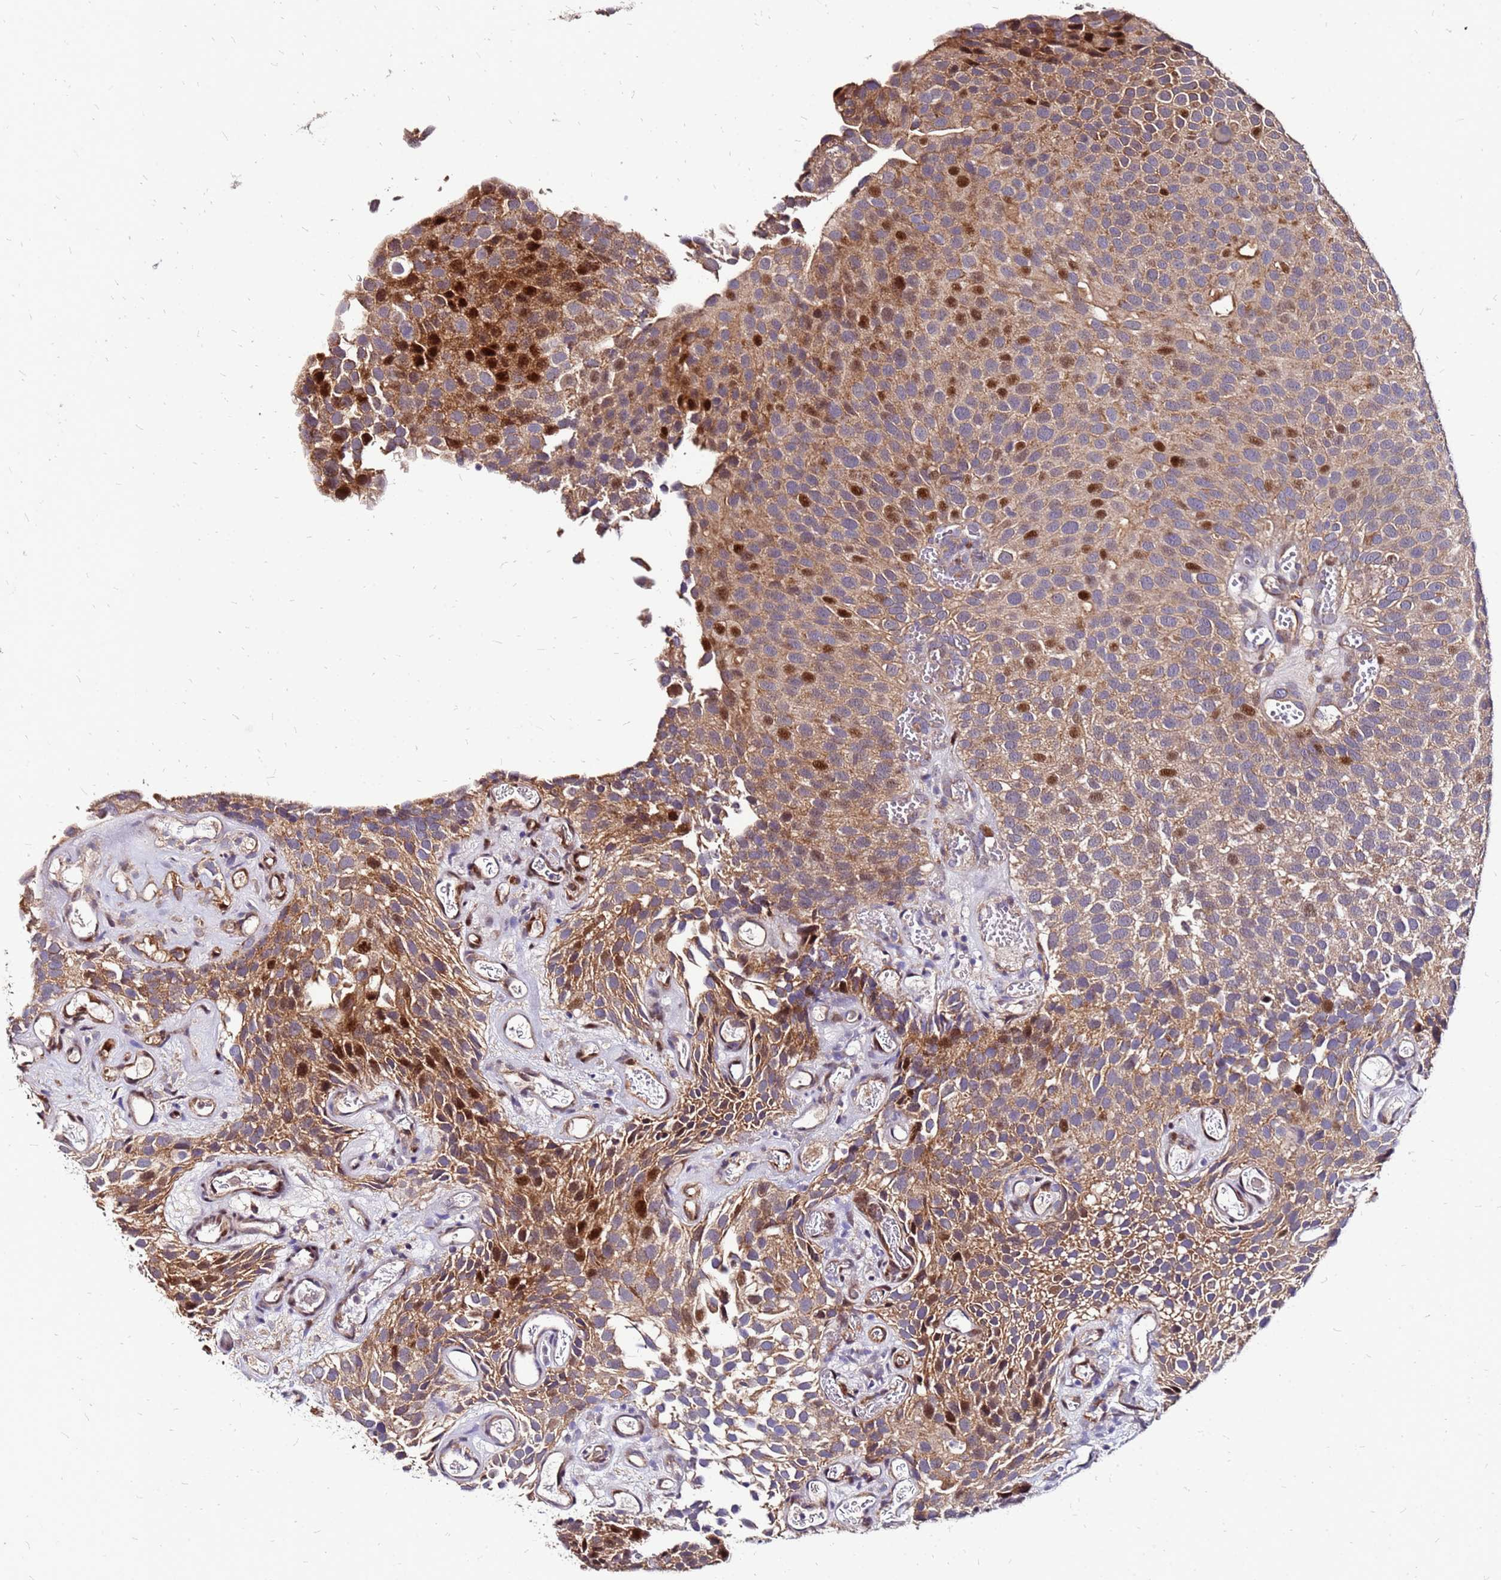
{"staining": {"intensity": "strong", "quantity": "25%-75%", "location": "cytoplasmic/membranous,nuclear"}, "tissue": "urothelial cancer", "cell_type": "Tumor cells", "image_type": "cancer", "snomed": [{"axis": "morphology", "description": "Urothelial carcinoma, Low grade"}, {"axis": "topography", "description": "Urinary bladder"}], "caption": "Urothelial cancer stained for a protein (brown) displays strong cytoplasmic/membranous and nuclear positive staining in approximately 25%-75% of tumor cells.", "gene": "ARHGEF5", "patient": {"sex": "male", "age": 89}}